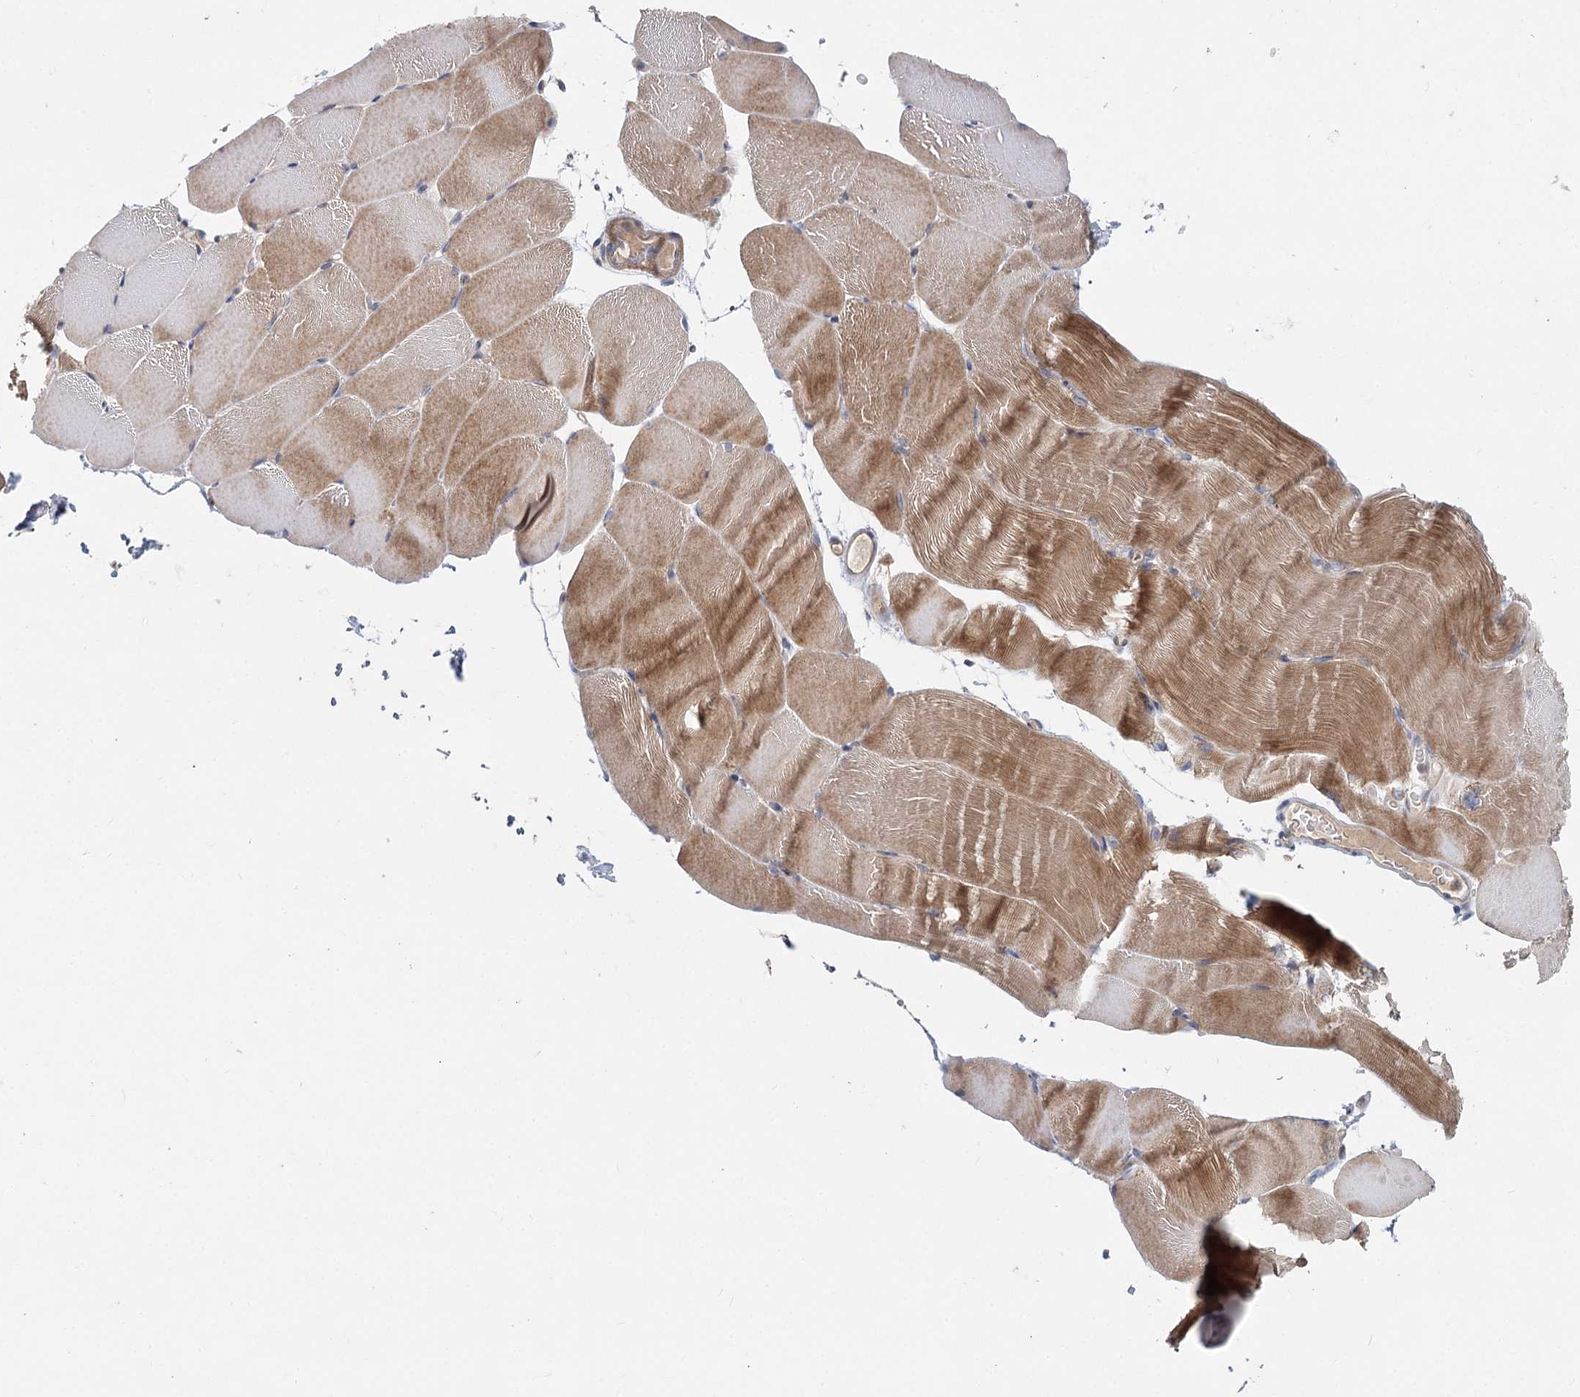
{"staining": {"intensity": "moderate", "quantity": "25%-75%", "location": "cytoplasmic/membranous"}, "tissue": "skeletal muscle", "cell_type": "Myocytes", "image_type": "normal", "snomed": [{"axis": "morphology", "description": "Normal tissue, NOS"}, {"axis": "topography", "description": "Skeletal muscle"}, {"axis": "topography", "description": "Parathyroid gland"}], "caption": "High-power microscopy captured an immunohistochemistry micrograph of unremarkable skeletal muscle, revealing moderate cytoplasmic/membranous positivity in approximately 25%-75% of myocytes.", "gene": "AP3B1", "patient": {"sex": "female", "age": 37}}